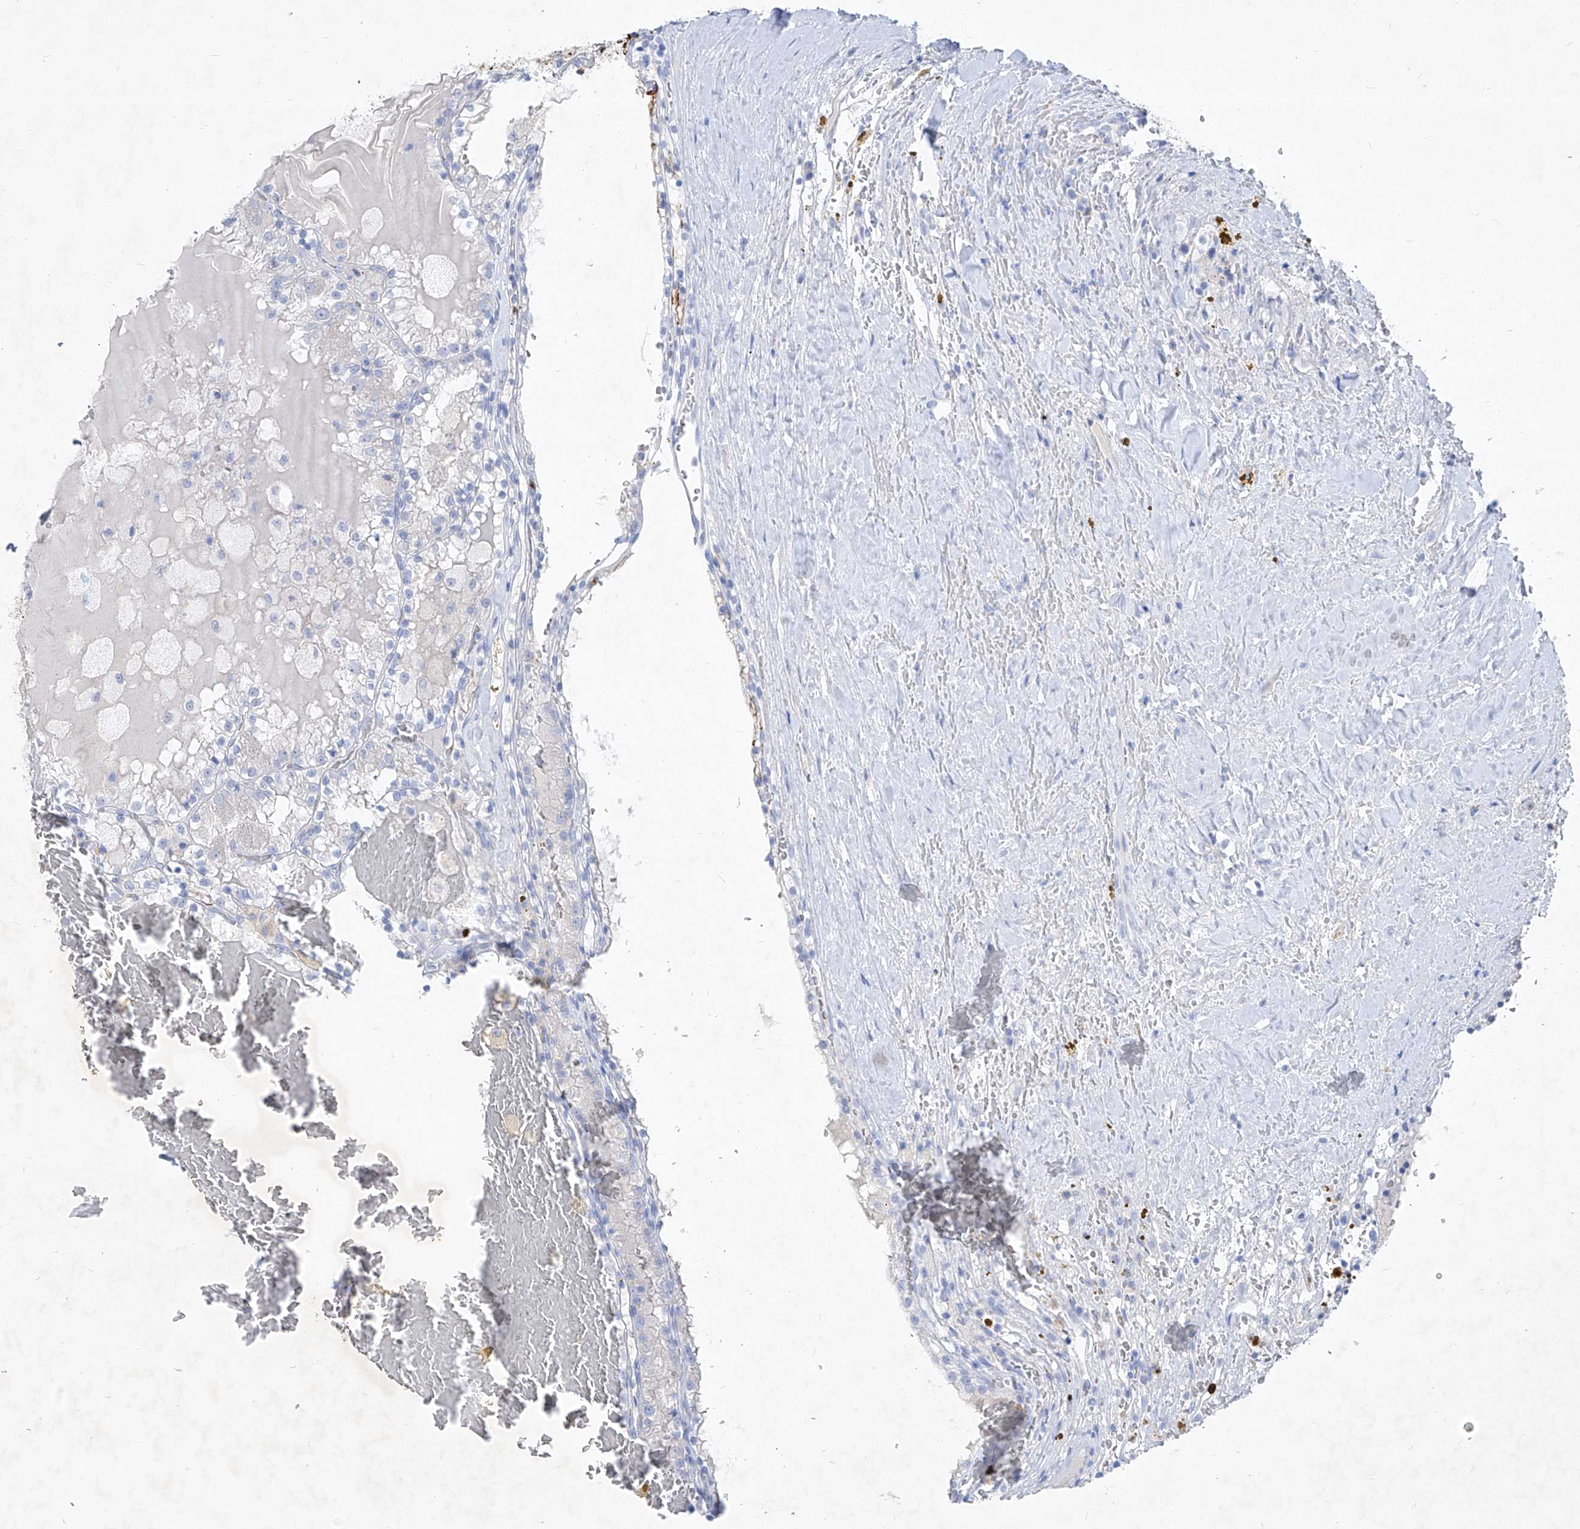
{"staining": {"intensity": "strong", "quantity": "<25%", "location": "cytoplasmic/membranous"}, "tissue": "renal cancer", "cell_type": "Tumor cells", "image_type": "cancer", "snomed": [{"axis": "morphology", "description": "Adenocarcinoma, NOS"}, {"axis": "topography", "description": "Kidney"}], "caption": "Renal cancer tissue exhibits strong cytoplasmic/membranous expression in approximately <25% of tumor cells, visualized by immunohistochemistry.", "gene": "FRS3", "patient": {"sex": "female", "age": 56}}